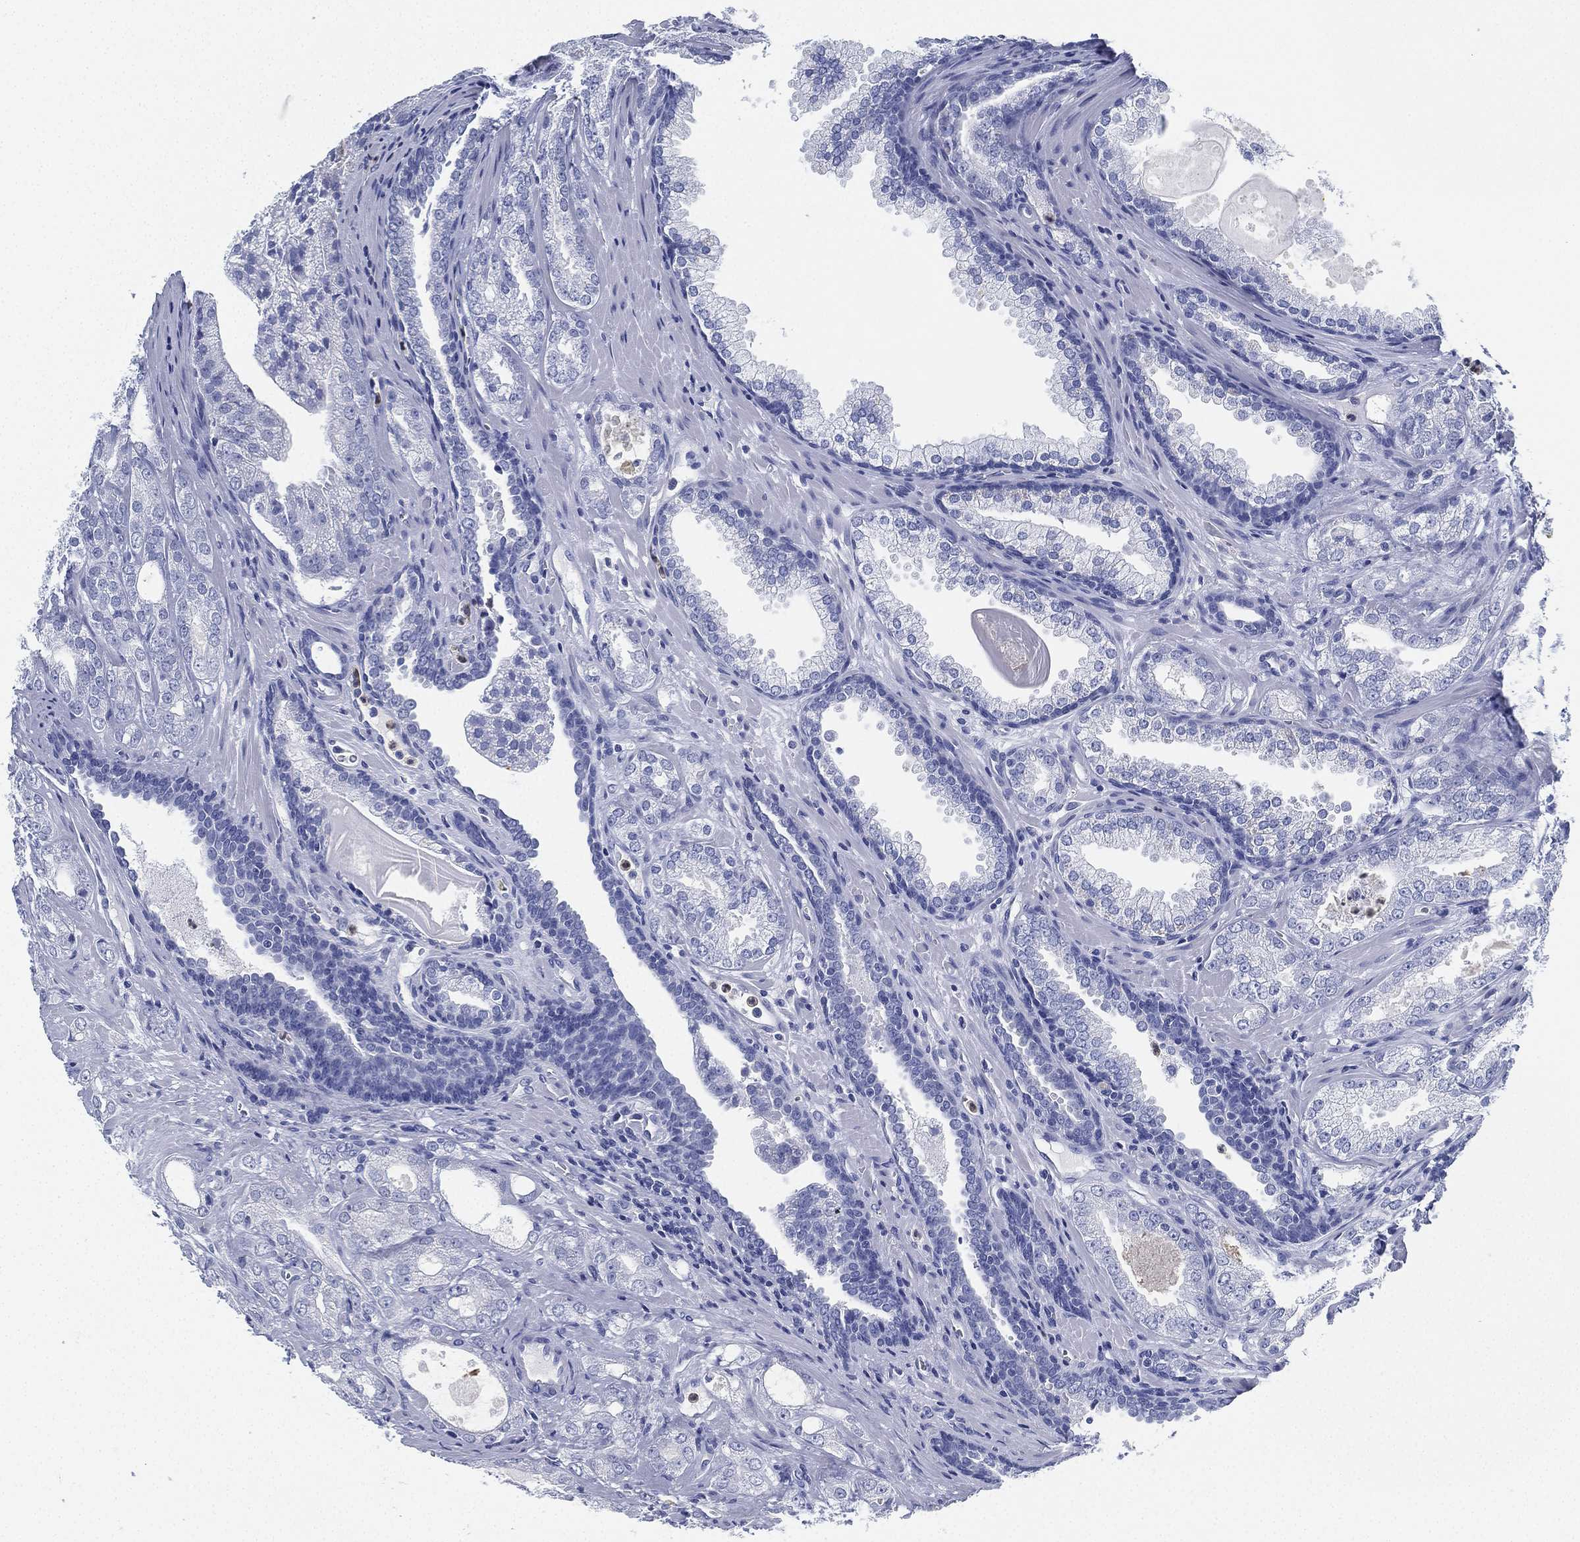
{"staining": {"intensity": "negative", "quantity": "none", "location": "none"}, "tissue": "prostate cancer", "cell_type": "Tumor cells", "image_type": "cancer", "snomed": [{"axis": "morphology", "description": "Adenocarcinoma, NOS"}, {"axis": "morphology", "description": "Adenocarcinoma, High grade"}, {"axis": "topography", "description": "Prostate"}], "caption": "Immunohistochemistry (IHC) of human prostate adenocarcinoma (high-grade) displays no expression in tumor cells.", "gene": "DEFB121", "patient": {"sex": "male", "age": 70}}